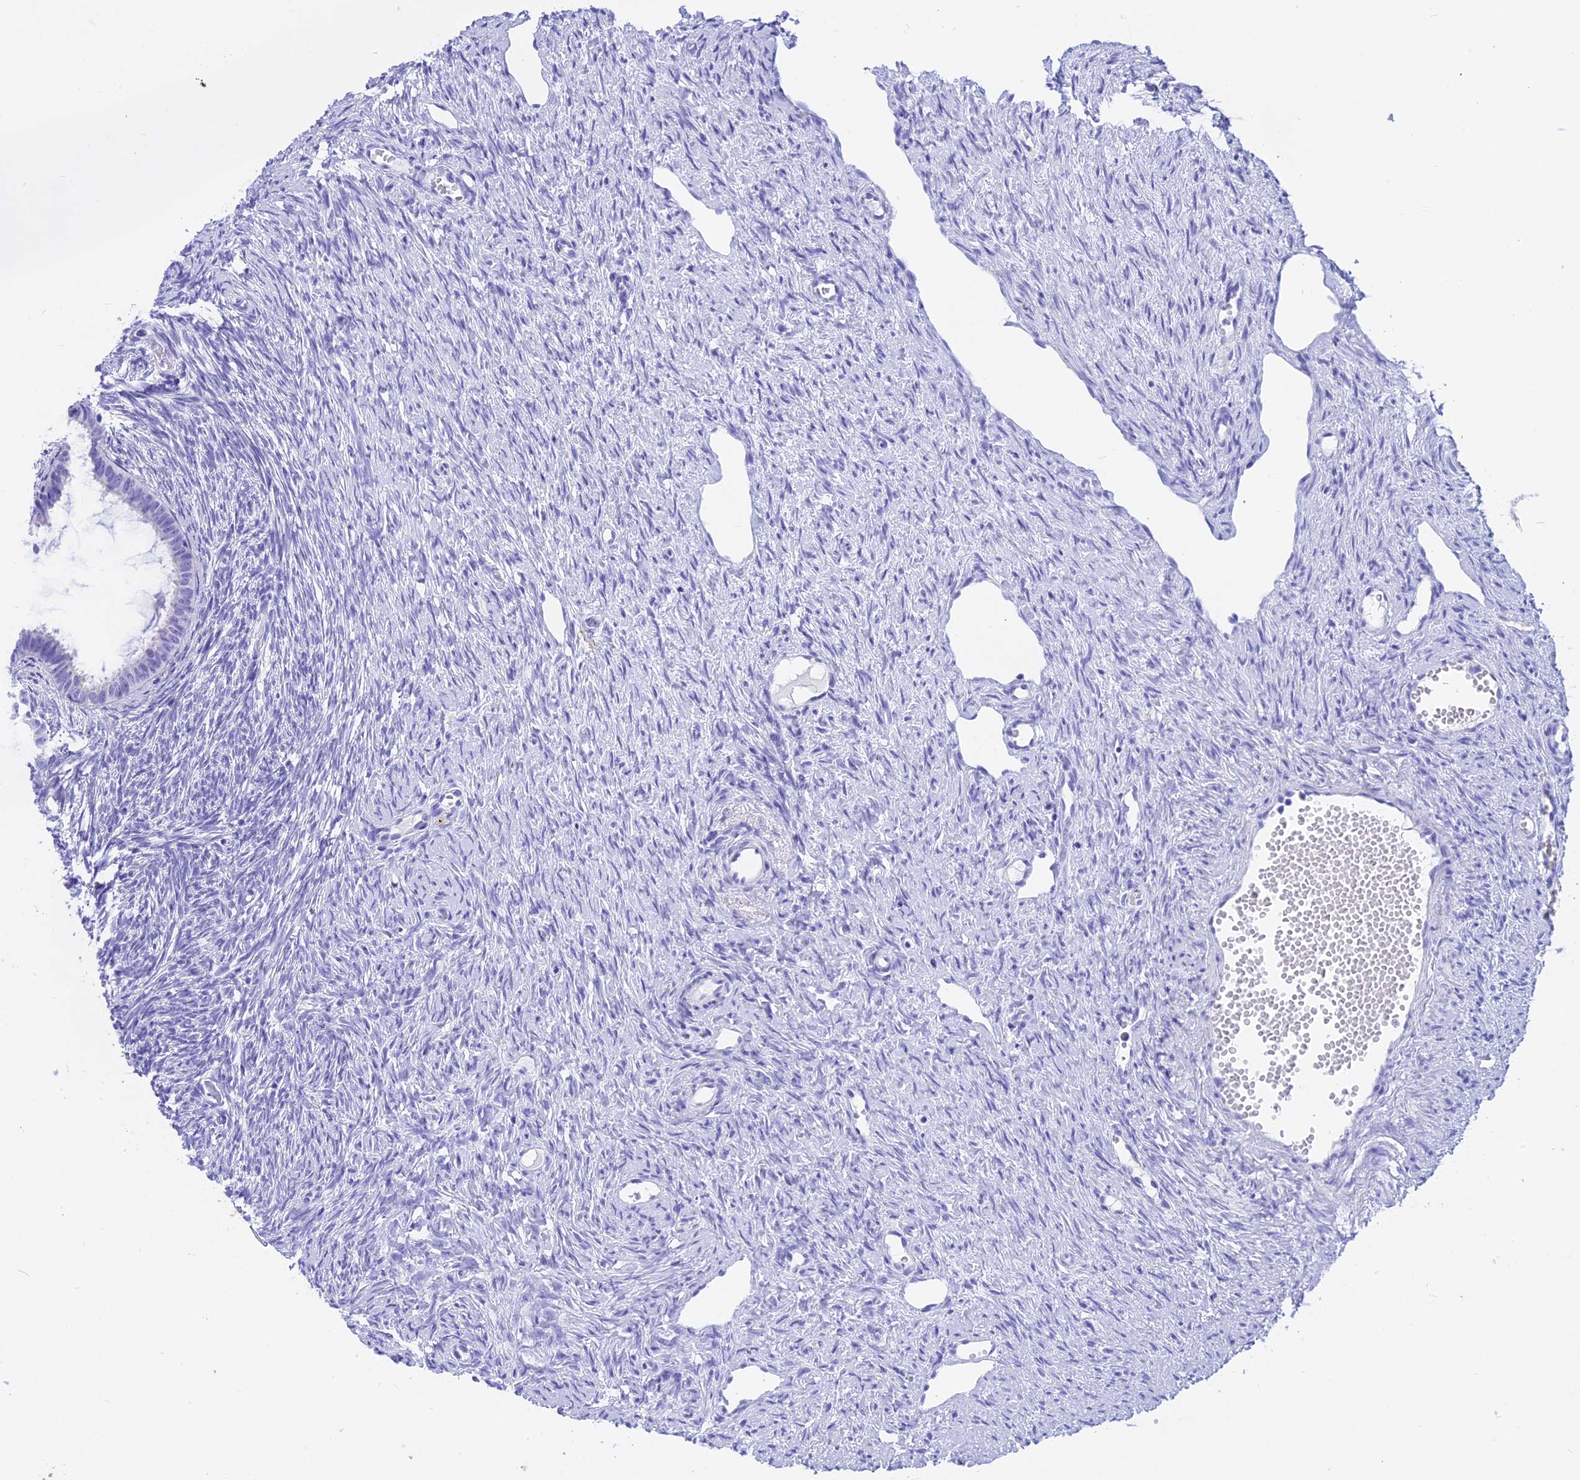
{"staining": {"intensity": "negative", "quantity": "none", "location": "none"}, "tissue": "ovary", "cell_type": "Follicle cells", "image_type": "normal", "snomed": [{"axis": "morphology", "description": "Normal tissue, NOS"}, {"axis": "topography", "description": "Ovary"}], "caption": "Micrograph shows no significant protein staining in follicle cells of benign ovary. (DAB (3,3'-diaminobenzidine) IHC, high magnification).", "gene": "ISCA1", "patient": {"sex": "female", "age": 51}}